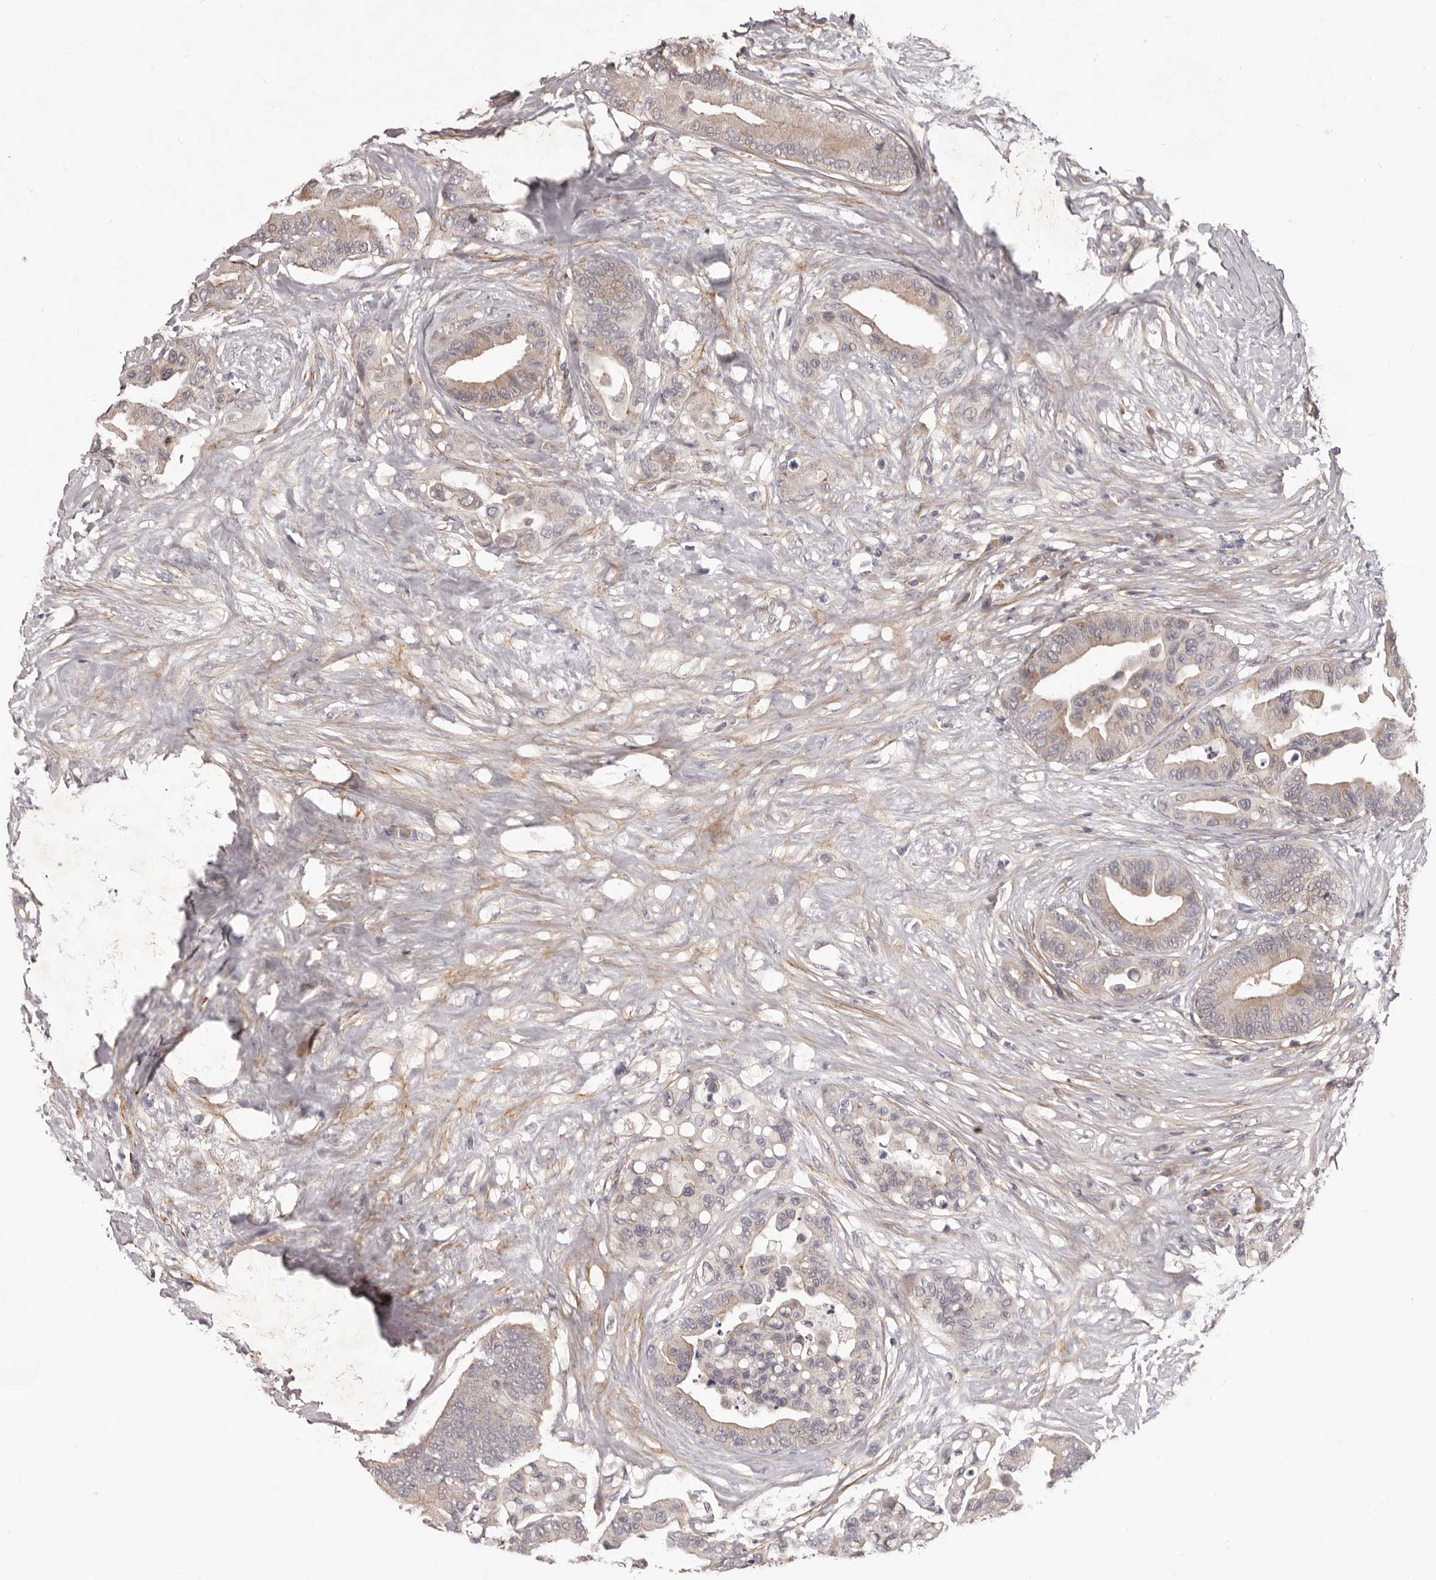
{"staining": {"intensity": "weak", "quantity": "<25%", "location": "cytoplasmic/membranous"}, "tissue": "colorectal cancer", "cell_type": "Tumor cells", "image_type": "cancer", "snomed": [{"axis": "morphology", "description": "Adenocarcinoma, NOS"}, {"axis": "topography", "description": "Colon"}], "caption": "Immunohistochemical staining of human colorectal cancer (adenocarcinoma) displays no significant positivity in tumor cells.", "gene": "HBS1L", "patient": {"sex": "male", "age": 82}}